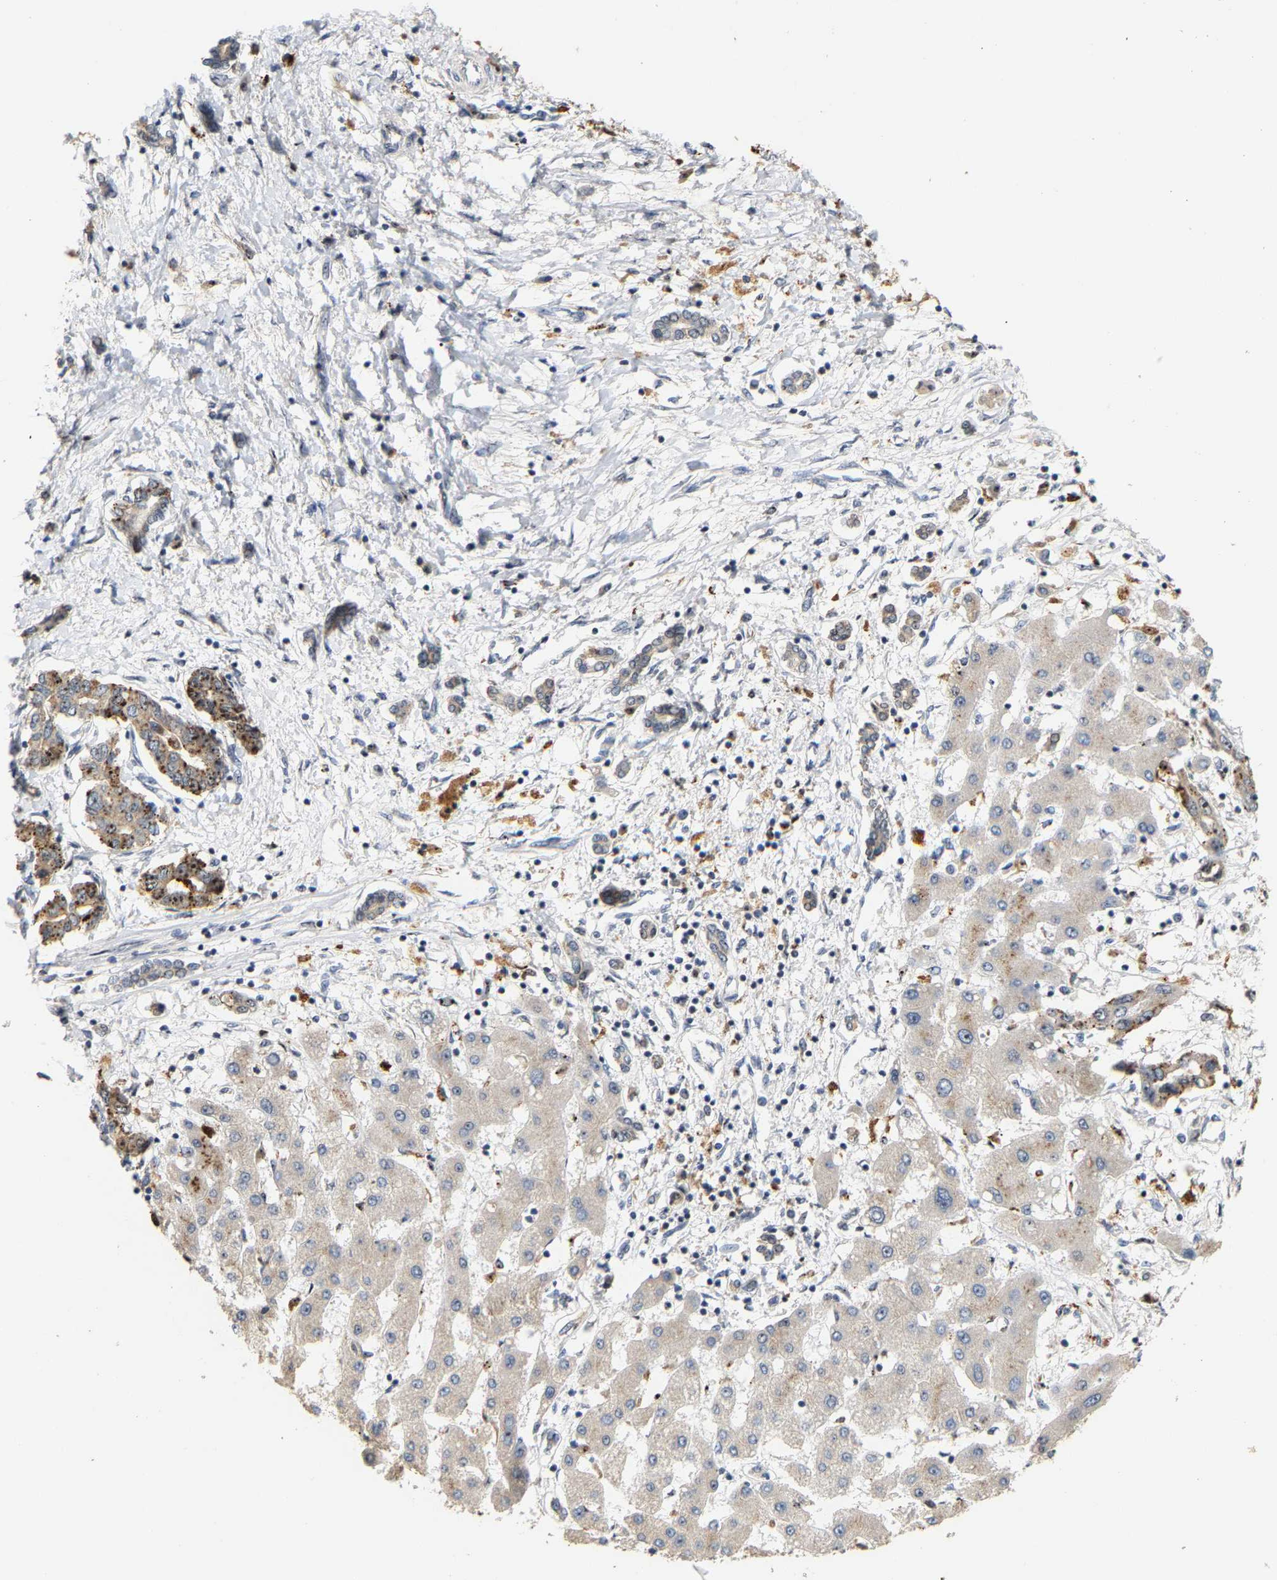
{"staining": {"intensity": "moderate", "quantity": ">75%", "location": "cytoplasmic/membranous,nuclear"}, "tissue": "liver cancer", "cell_type": "Tumor cells", "image_type": "cancer", "snomed": [{"axis": "morphology", "description": "Cholangiocarcinoma"}, {"axis": "topography", "description": "Liver"}], "caption": "About >75% of tumor cells in liver cholangiocarcinoma reveal moderate cytoplasmic/membranous and nuclear protein staining as visualized by brown immunohistochemical staining.", "gene": "NOP58", "patient": {"sex": "male", "age": 59}}